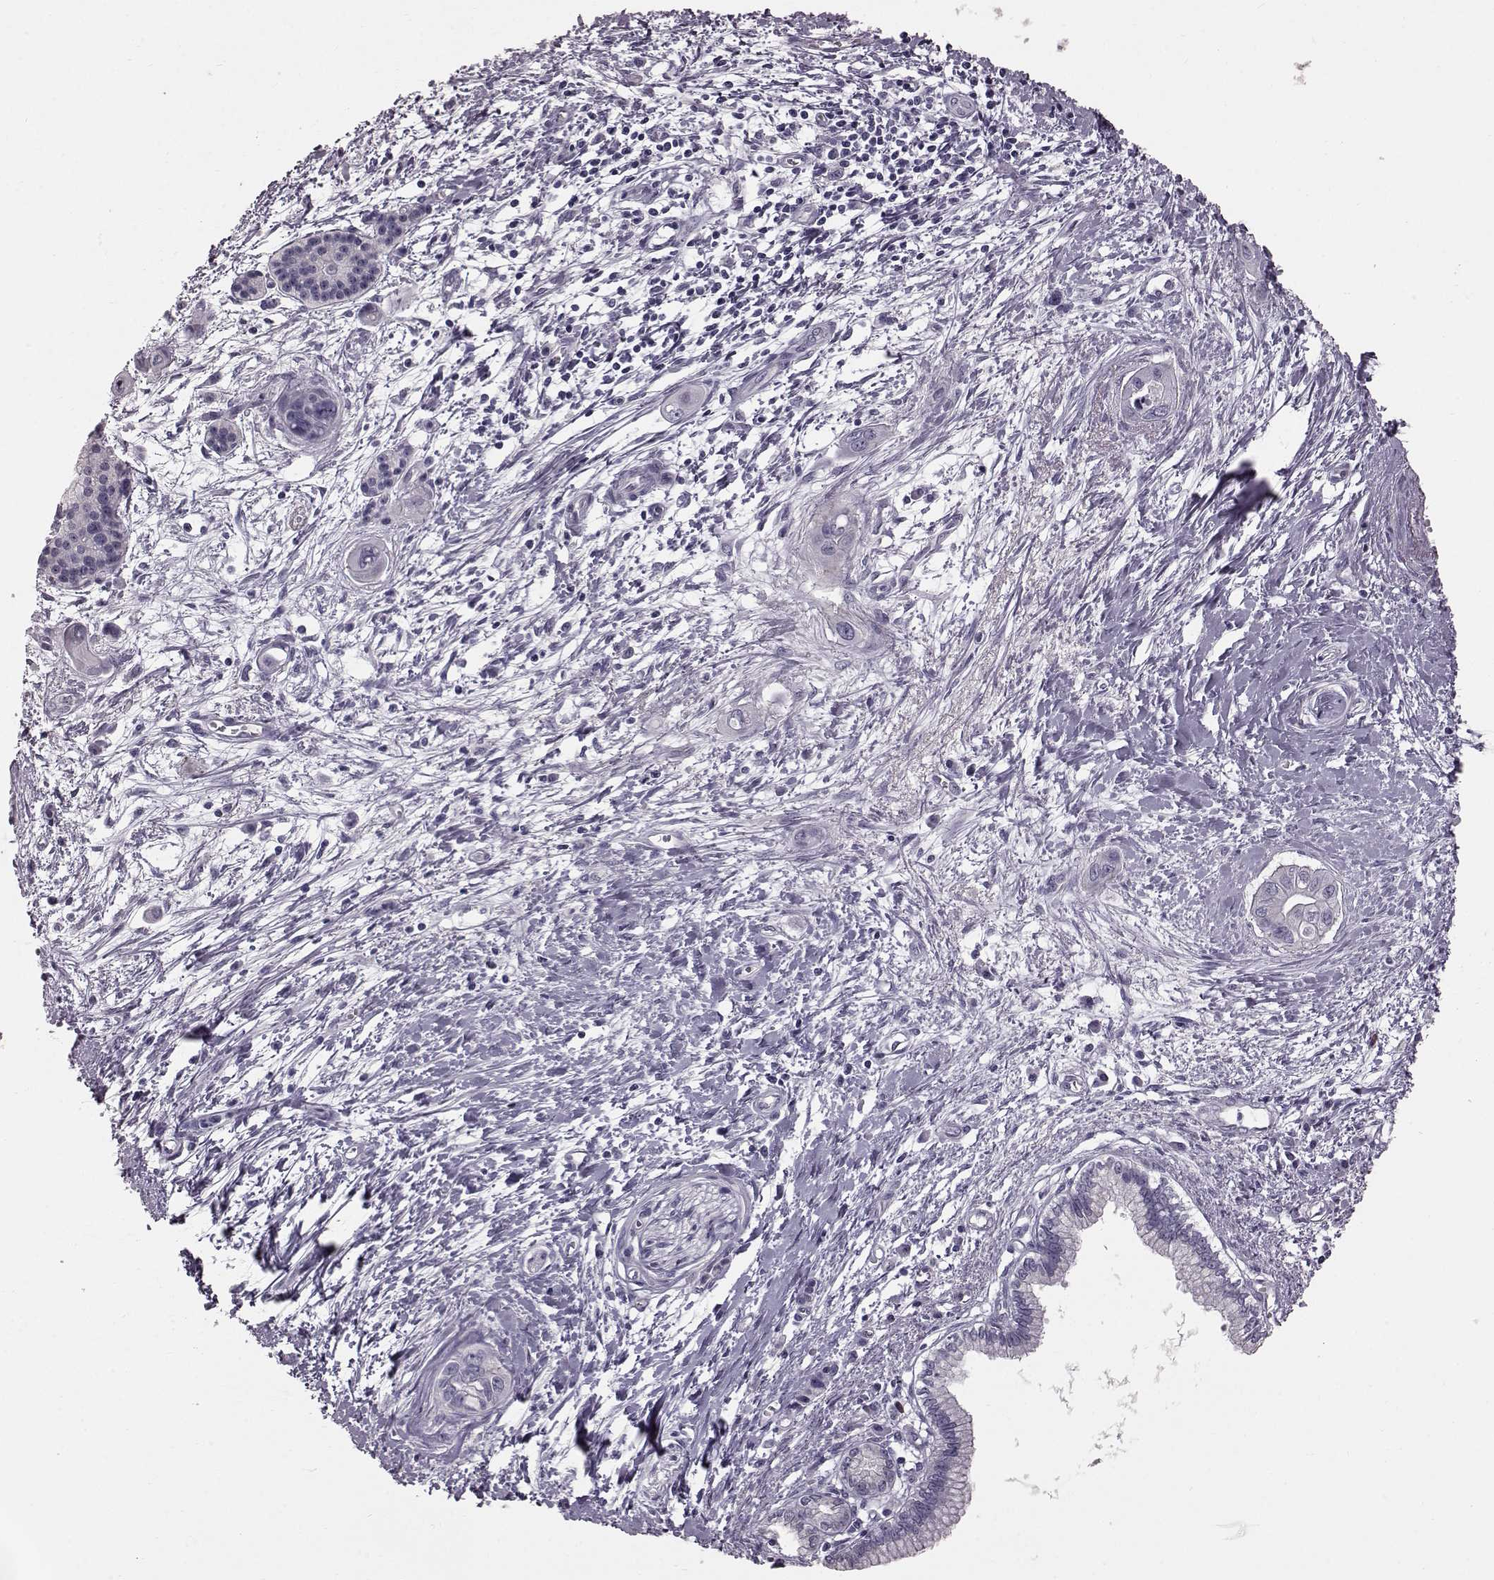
{"staining": {"intensity": "negative", "quantity": "none", "location": "none"}, "tissue": "pancreatic cancer", "cell_type": "Tumor cells", "image_type": "cancer", "snomed": [{"axis": "morphology", "description": "Adenocarcinoma, NOS"}, {"axis": "topography", "description": "Pancreas"}], "caption": "DAB (3,3'-diaminobenzidine) immunohistochemical staining of pancreatic adenocarcinoma reveals no significant positivity in tumor cells.", "gene": "TCHHL1", "patient": {"sex": "male", "age": 60}}